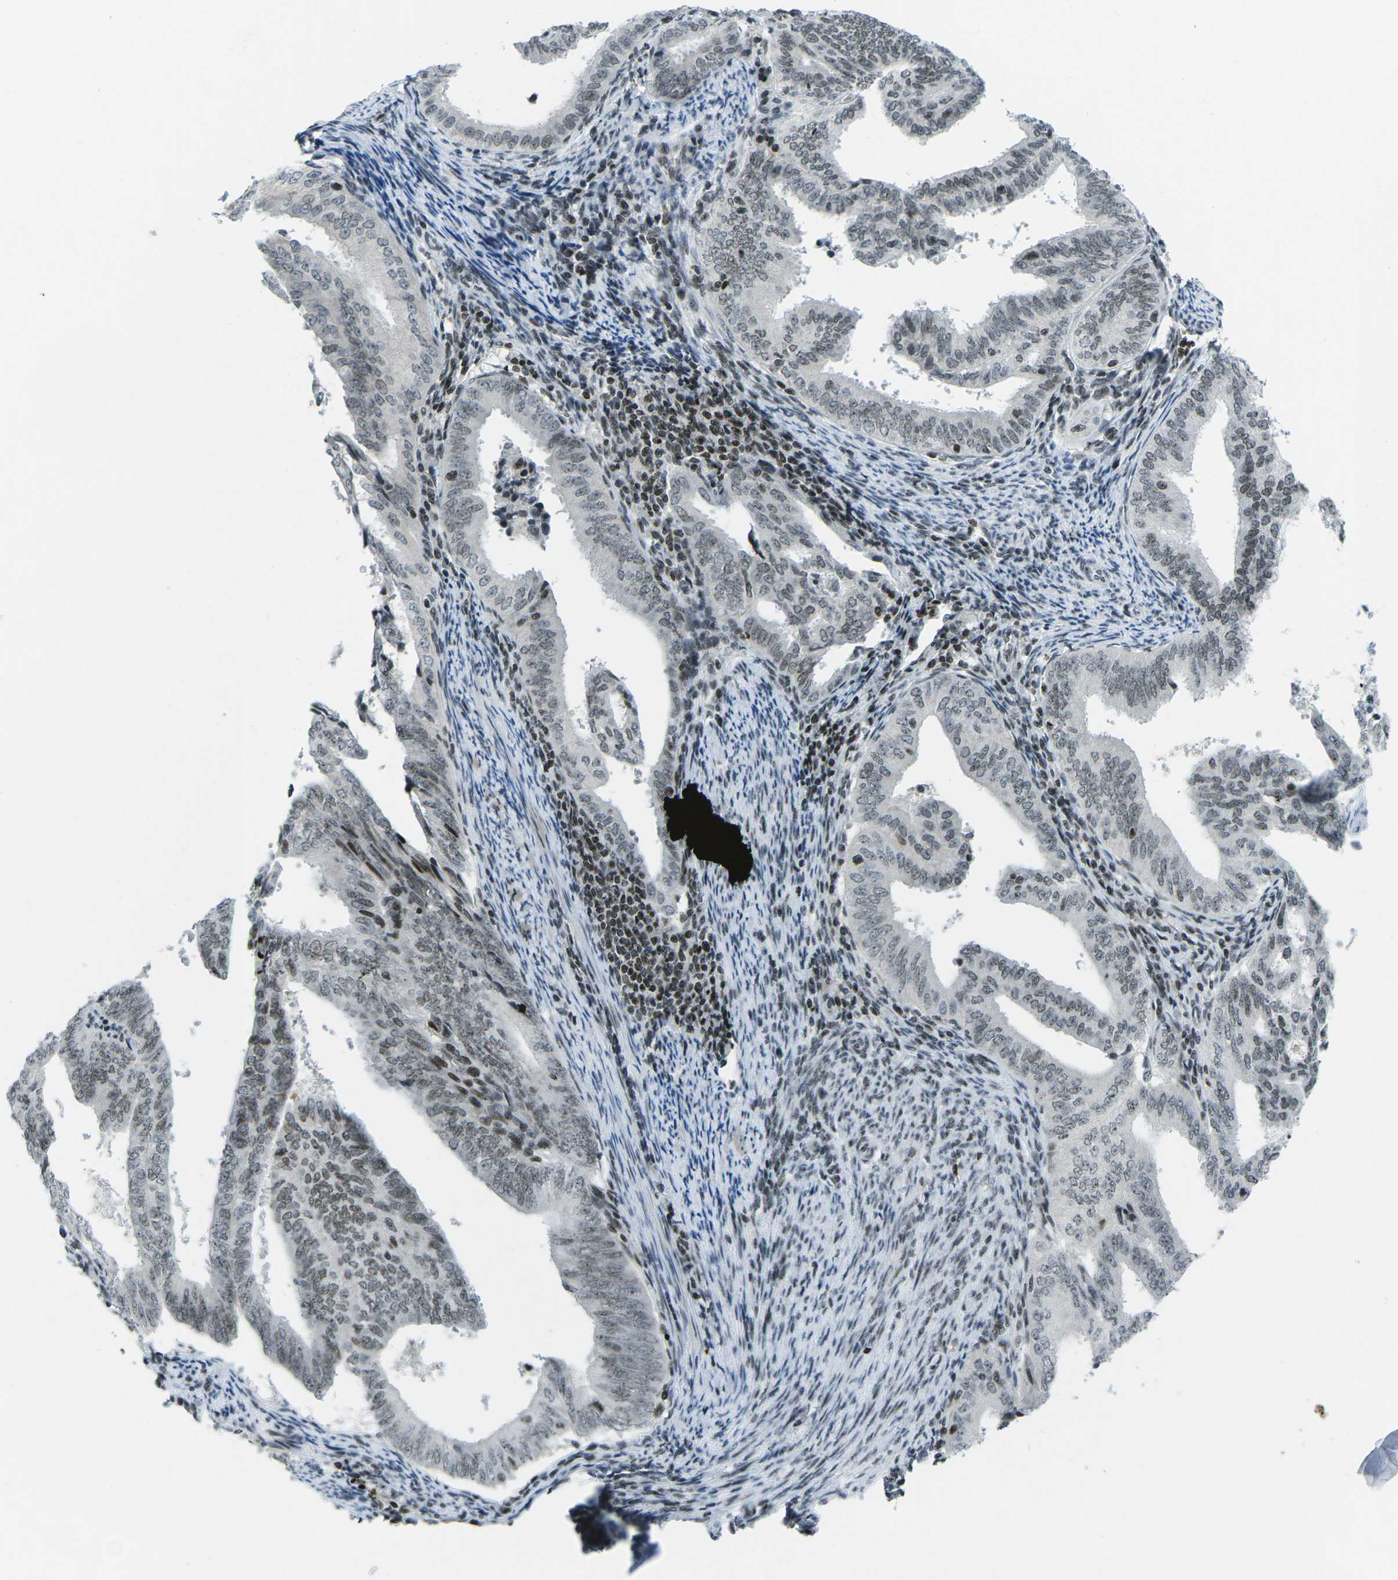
{"staining": {"intensity": "weak", "quantity": "25%-75%", "location": "nuclear"}, "tissue": "endometrial cancer", "cell_type": "Tumor cells", "image_type": "cancer", "snomed": [{"axis": "morphology", "description": "Adenocarcinoma, NOS"}, {"axis": "topography", "description": "Endometrium"}], "caption": "Tumor cells show weak nuclear expression in approximately 25%-75% of cells in endometrial cancer.", "gene": "EME1", "patient": {"sex": "female", "age": 58}}